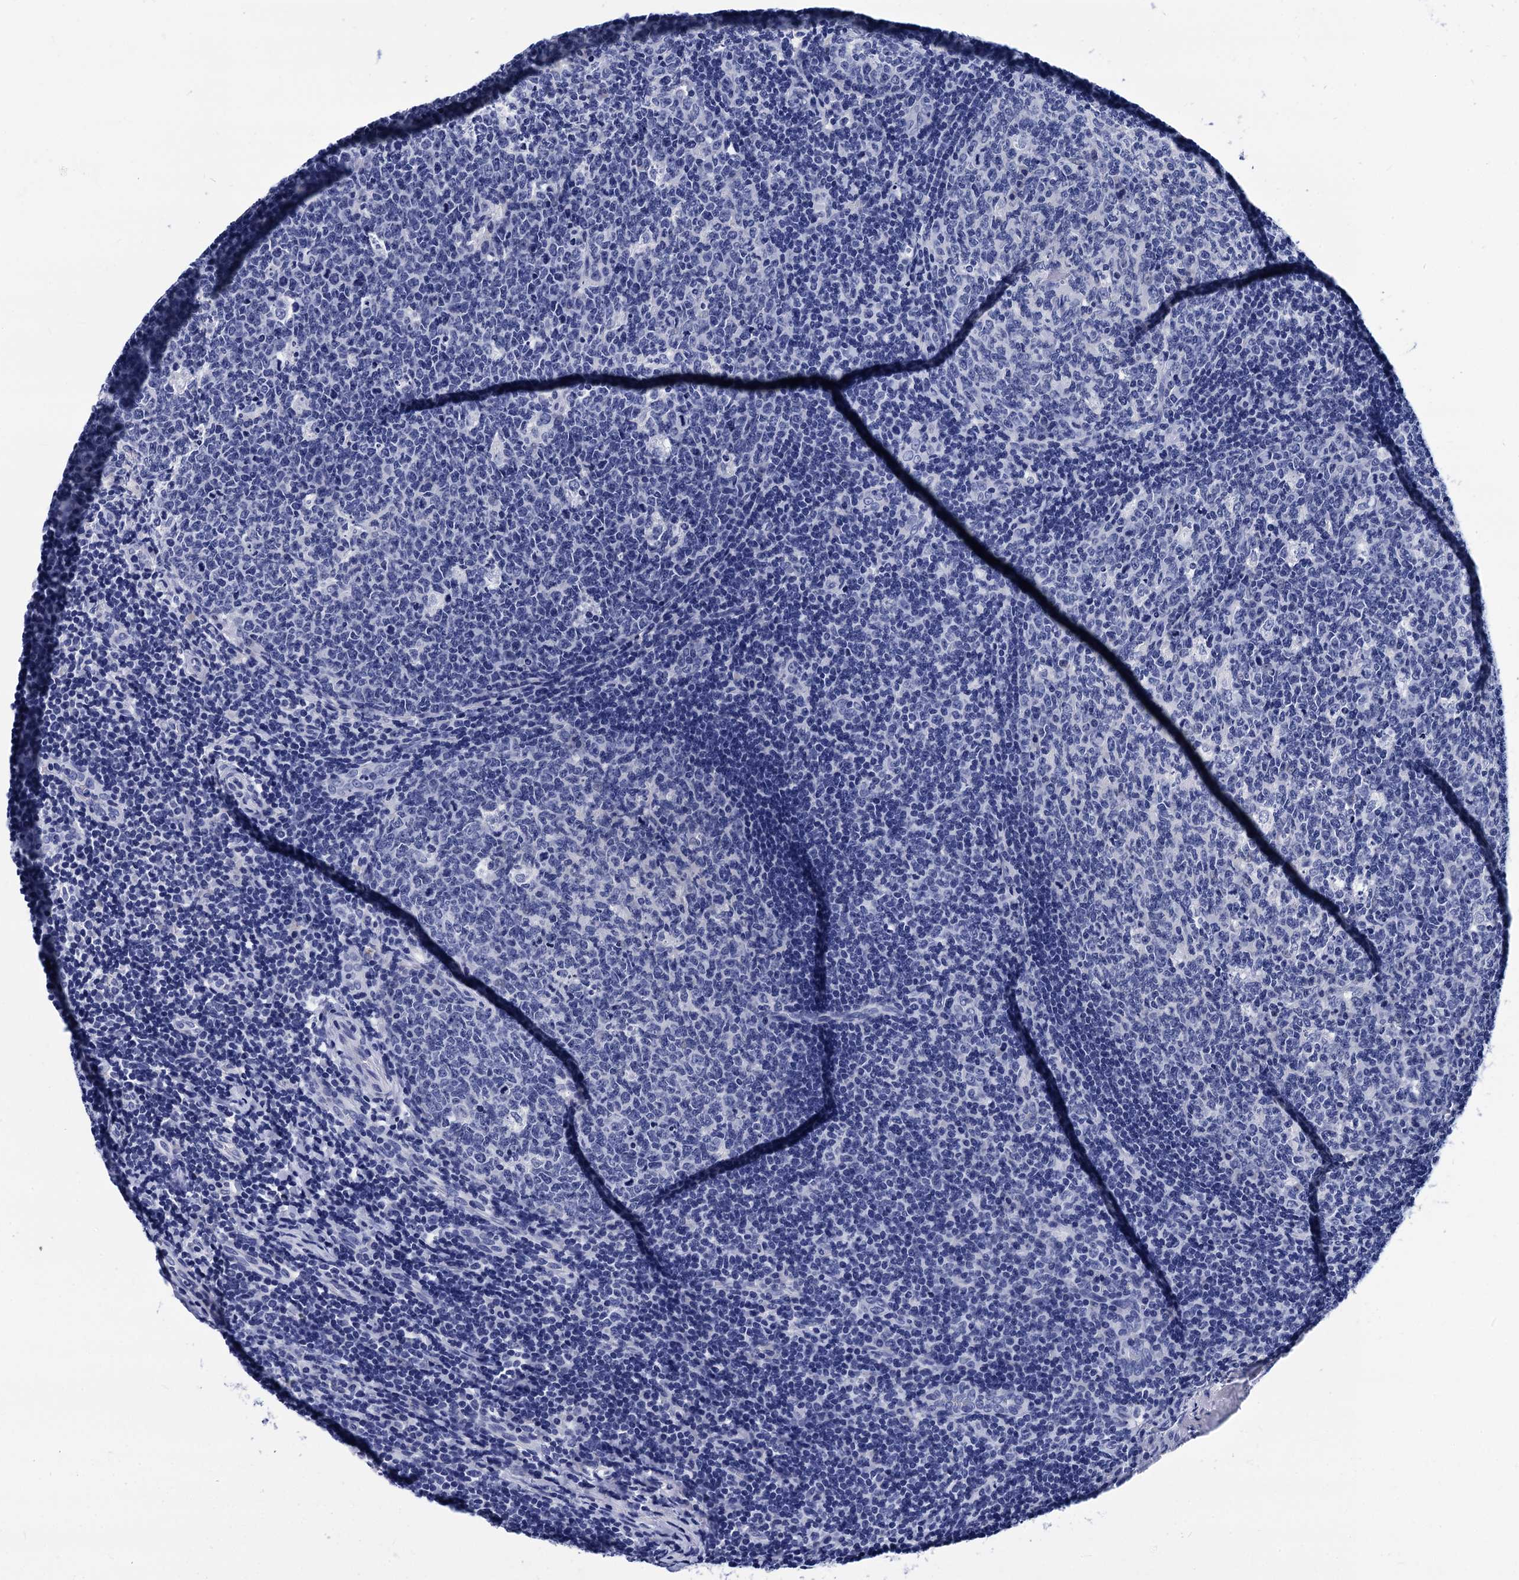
{"staining": {"intensity": "negative", "quantity": "none", "location": "none"}, "tissue": "tonsil", "cell_type": "Germinal center cells", "image_type": "normal", "snomed": [{"axis": "morphology", "description": "Normal tissue, NOS"}, {"axis": "topography", "description": "Tonsil"}], "caption": "A high-resolution histopathology image shows immunohistochemistry (IHC) staining of benign tonsil, which exhibits no significant expression in germinal center cells.", "gene": "MYBPC3", "patient": {"sex": "male", "age": 17}}